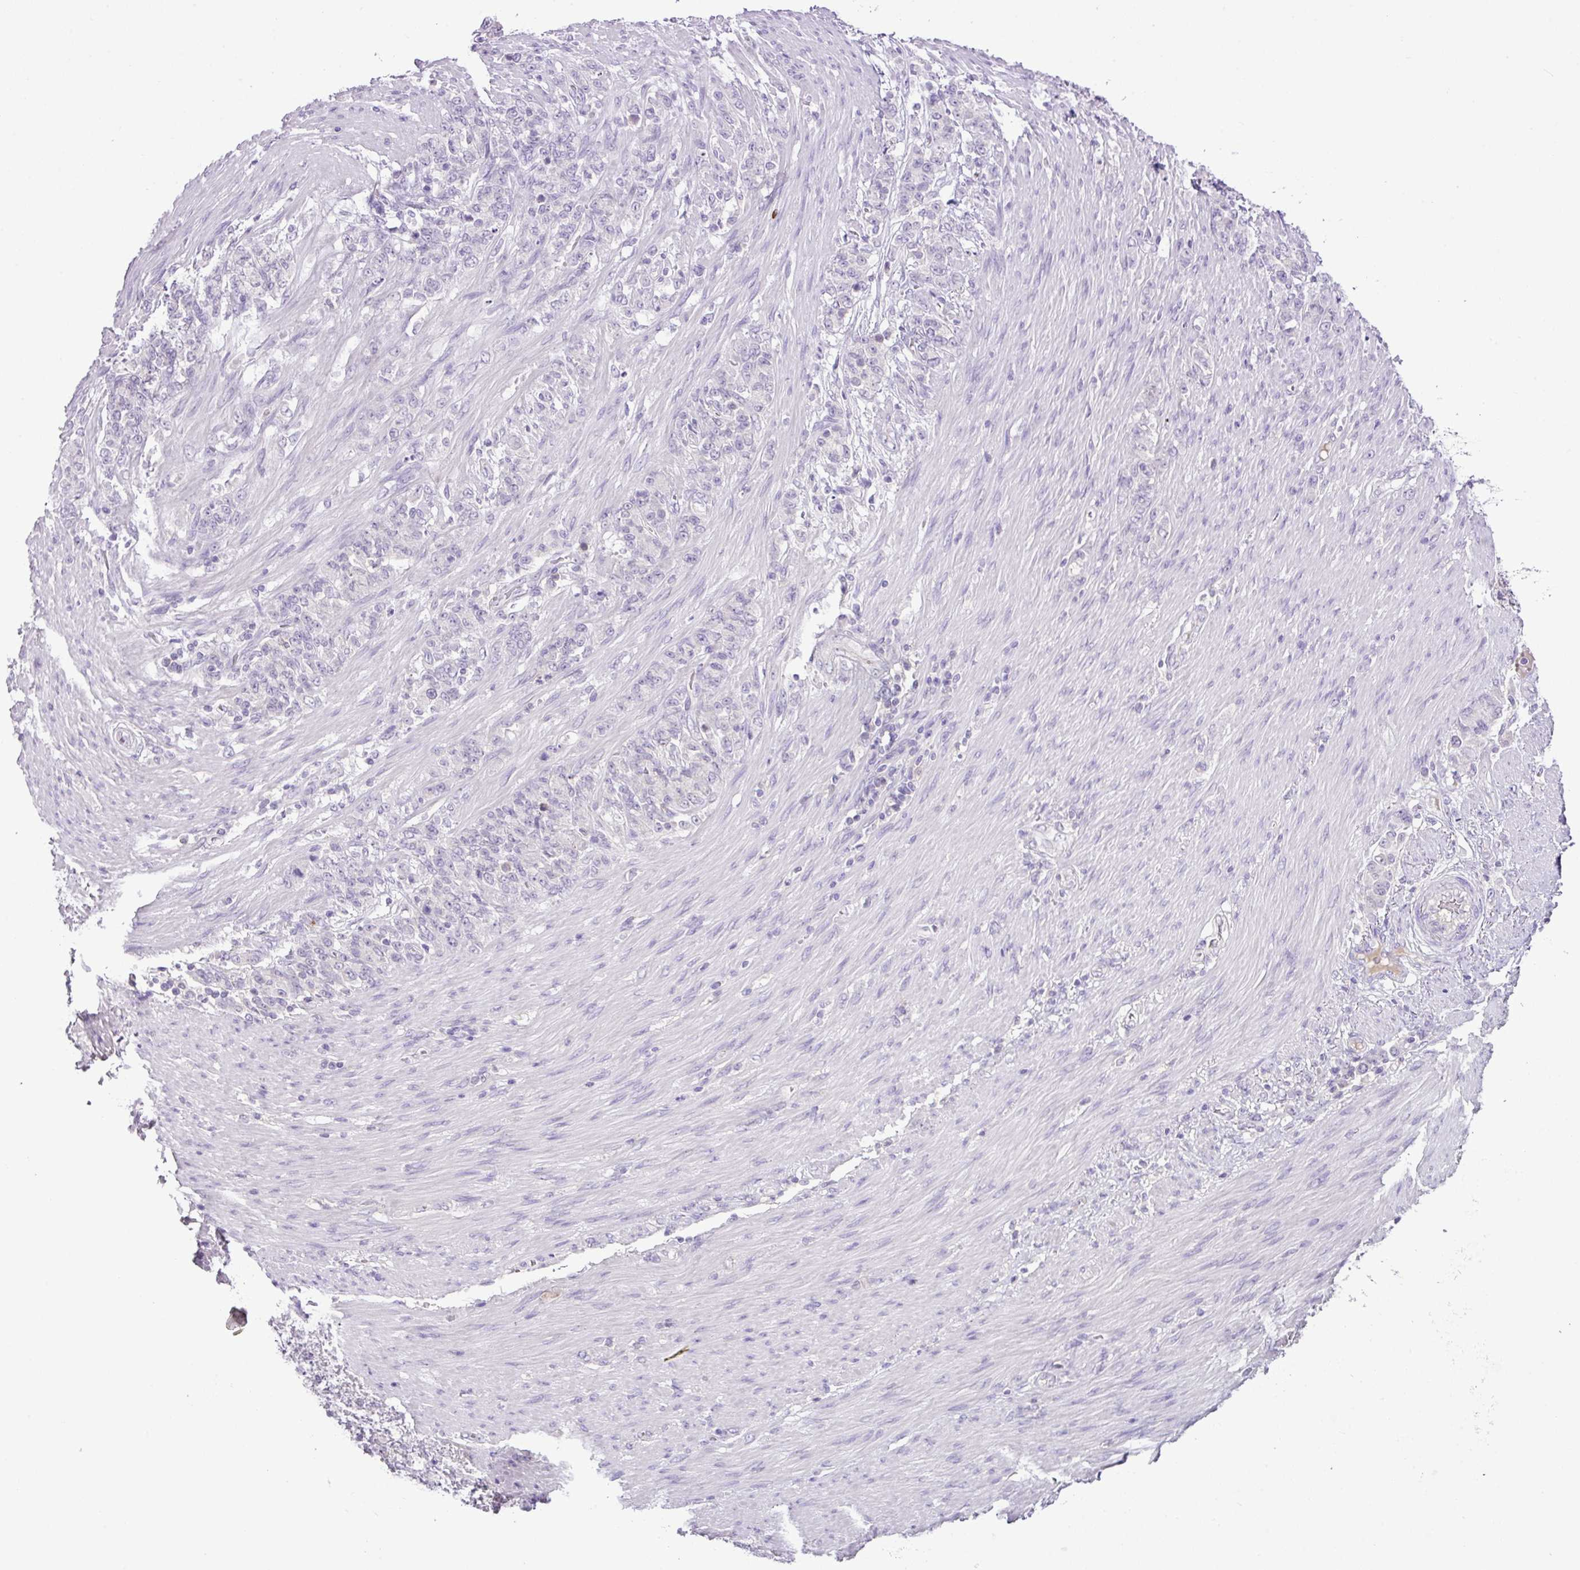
{"staining": {"intensity": "negative", "quantity": "none", "location": "none"}, "tissue": "stomach cancer", "cell_type": "Tumor cells", "image_type": "cancer", "snomed": [{"axis": "morphology", "description": "Adenocarcinoma, NOS"}, {"axis": "topography", "description": "Stomach"}], "caption": "This photomicrograph is of adenocarcinoma (stomach) stained with IHC to label a protein in brown with the nuclei are counter-stained blue. There is no positivity in tumor cells. (Stains: DAB (3,3'-diaminobenzidine) immunohistochemistry with hematoxylin counter stain, Microscopy: brightfield microscopy at high magnification).", "gene": "HTR3E", "patient": {"sex": "female", "age": 79}}